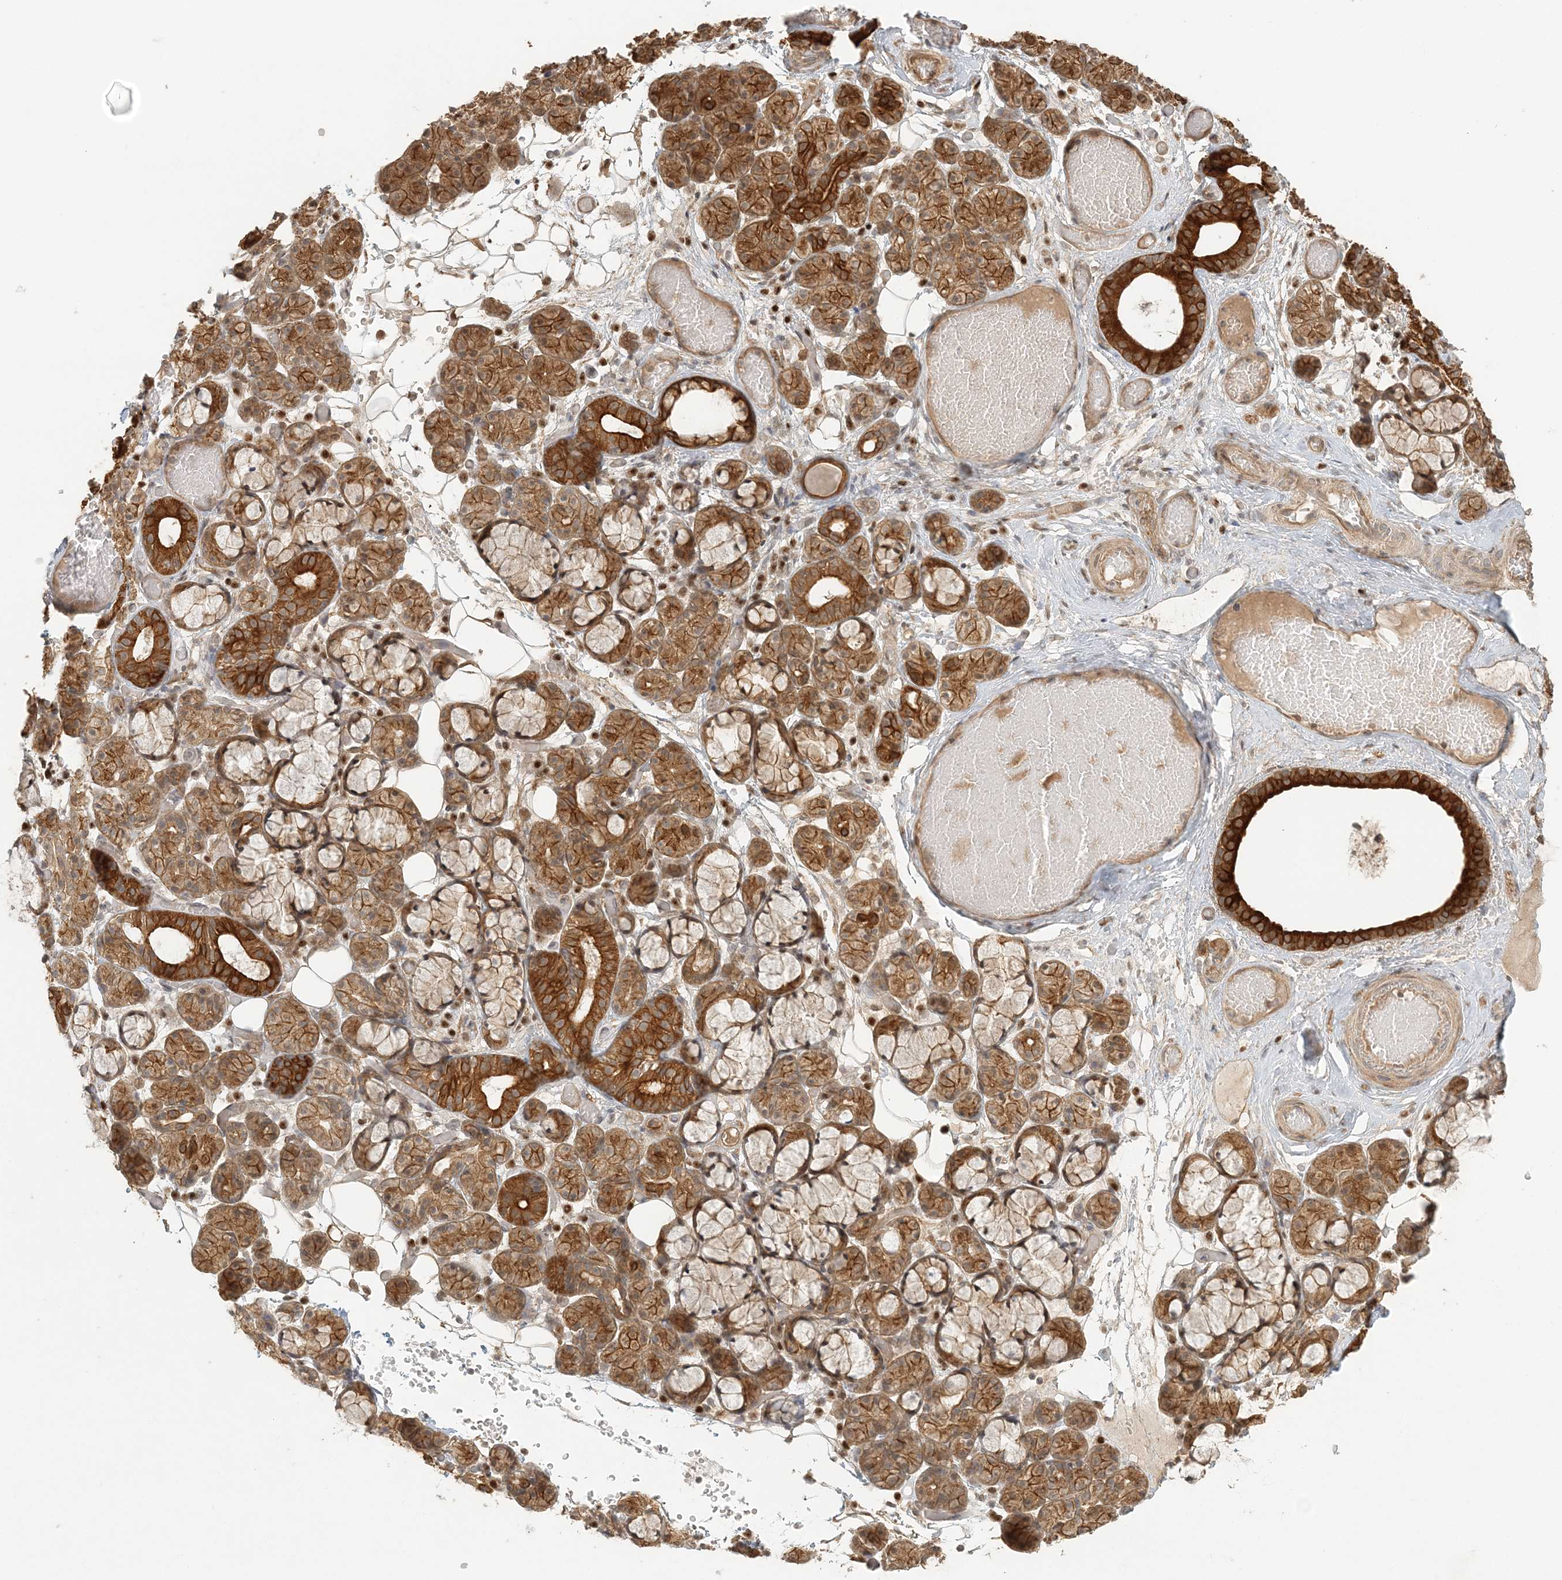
{"staining": {"intensity": "strong", "quantity": "25%-75%", "location": "cytoplasmic/membranous"}, "tissue": "salivary gland", "cell_type": "Glandular cells", "image_type": "normal", "snomed": [{"axis": "morphology", "description": "Normal tissue, NOS"}, {"axis": "topography", "description": "Salivary gland"}], "caption": "A micrograph showing strong cytoplasmic/membranous positivity in approximately 25%-75% of glandular cells in normal salivary gland, as visualized by brown immunohistochemical staining.", "gene": "KIAA0232", "patient": {"sex": "male", "age": 63}}